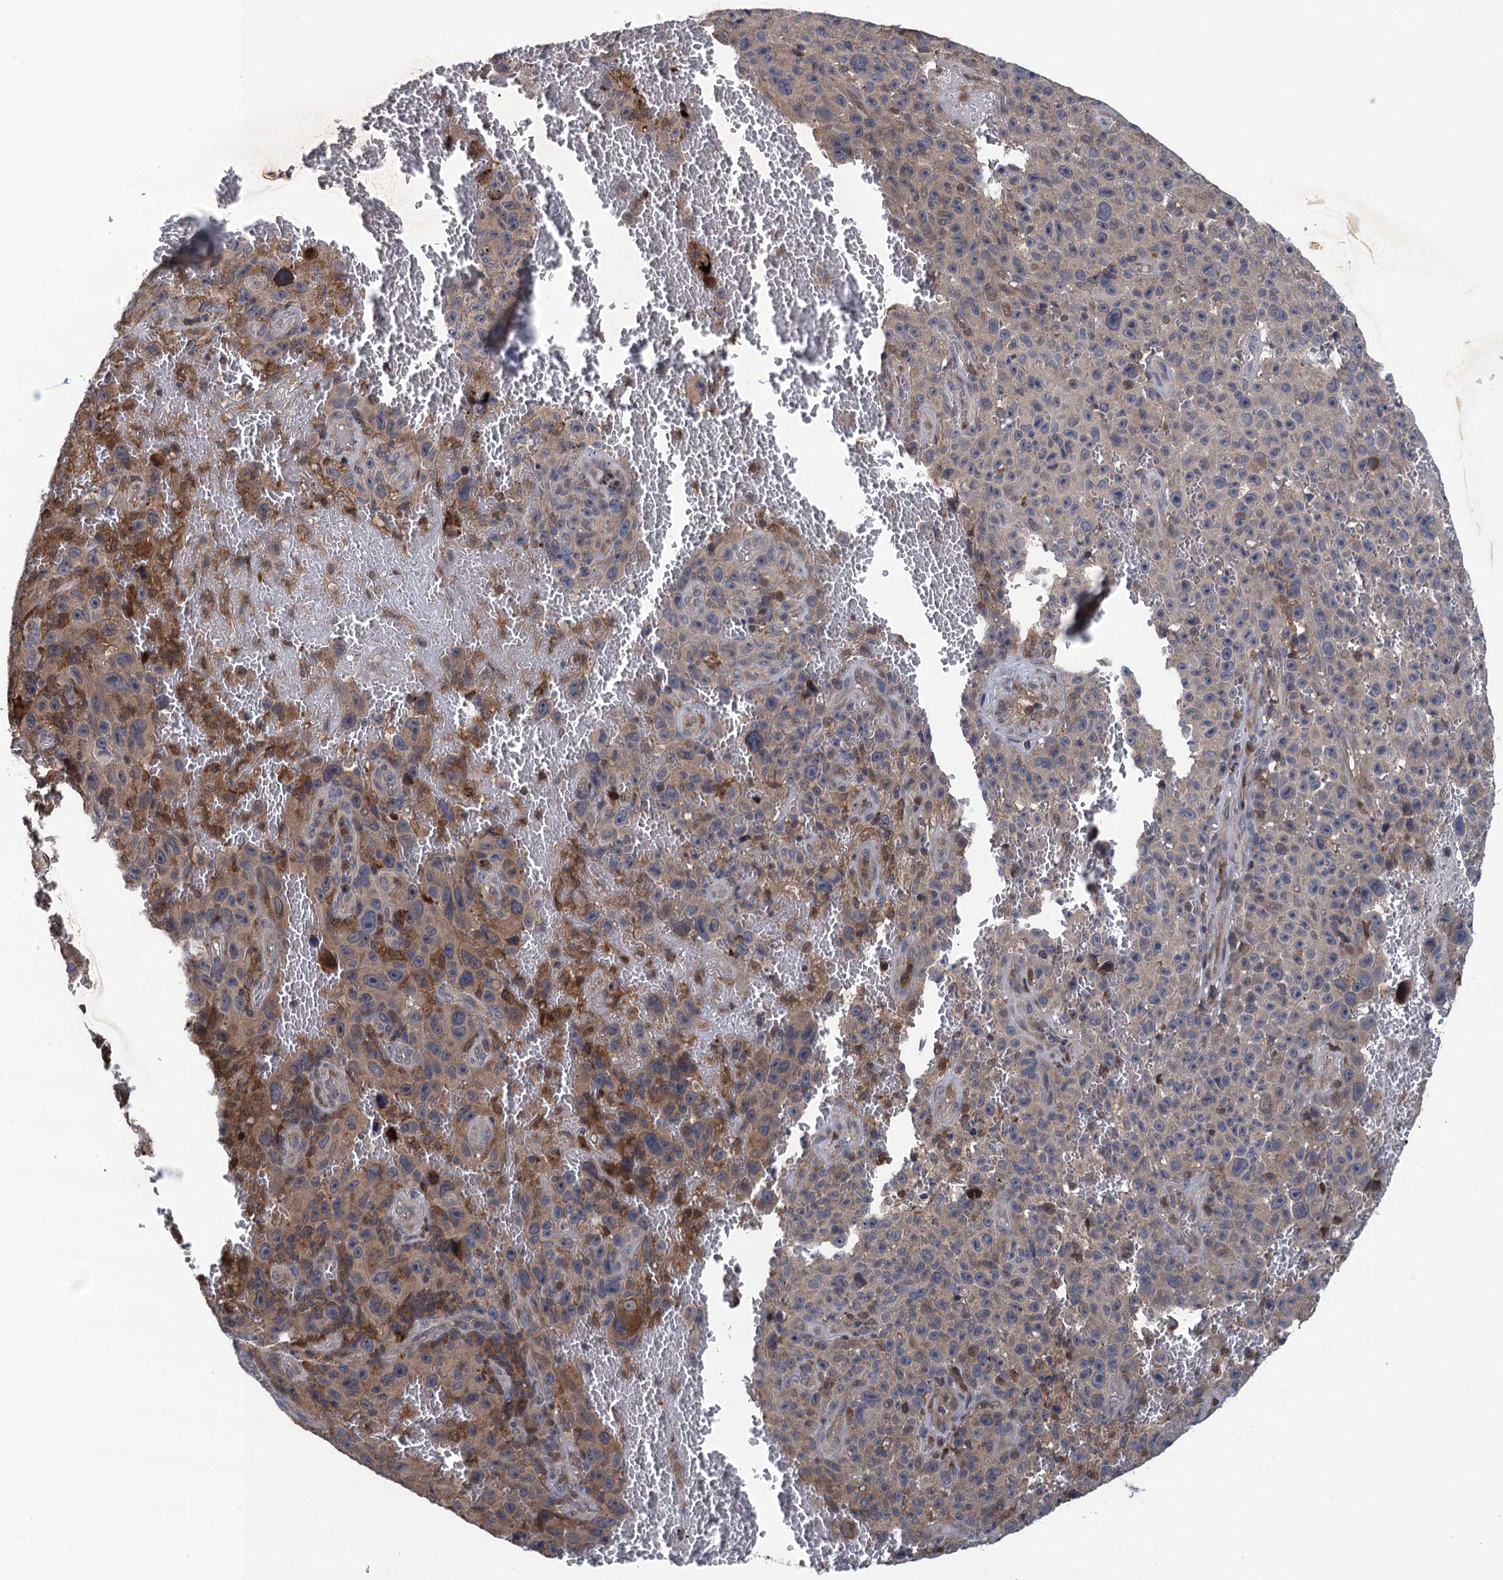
{"staining": {"intensity": "moderate", "quantity": "<25%", "location": "cytoplasmic/membranous"}, "tissue": "melanoma", "cell_type": "Tumor cells", "image_type": "cancer", "snomed": [{"axis": "morphology", "description": "Malignant melanoma, NOS"}, {"axis": "topography", "description": "Skin"}], "caption": "This histopathology image reveals IHC staining of melanoma, with low moderate cytoplasmic/membranous positivity in about <25% of tumor cells.", "gene": "CNTN5", "patient": {"sex": "female", "age": 82}}